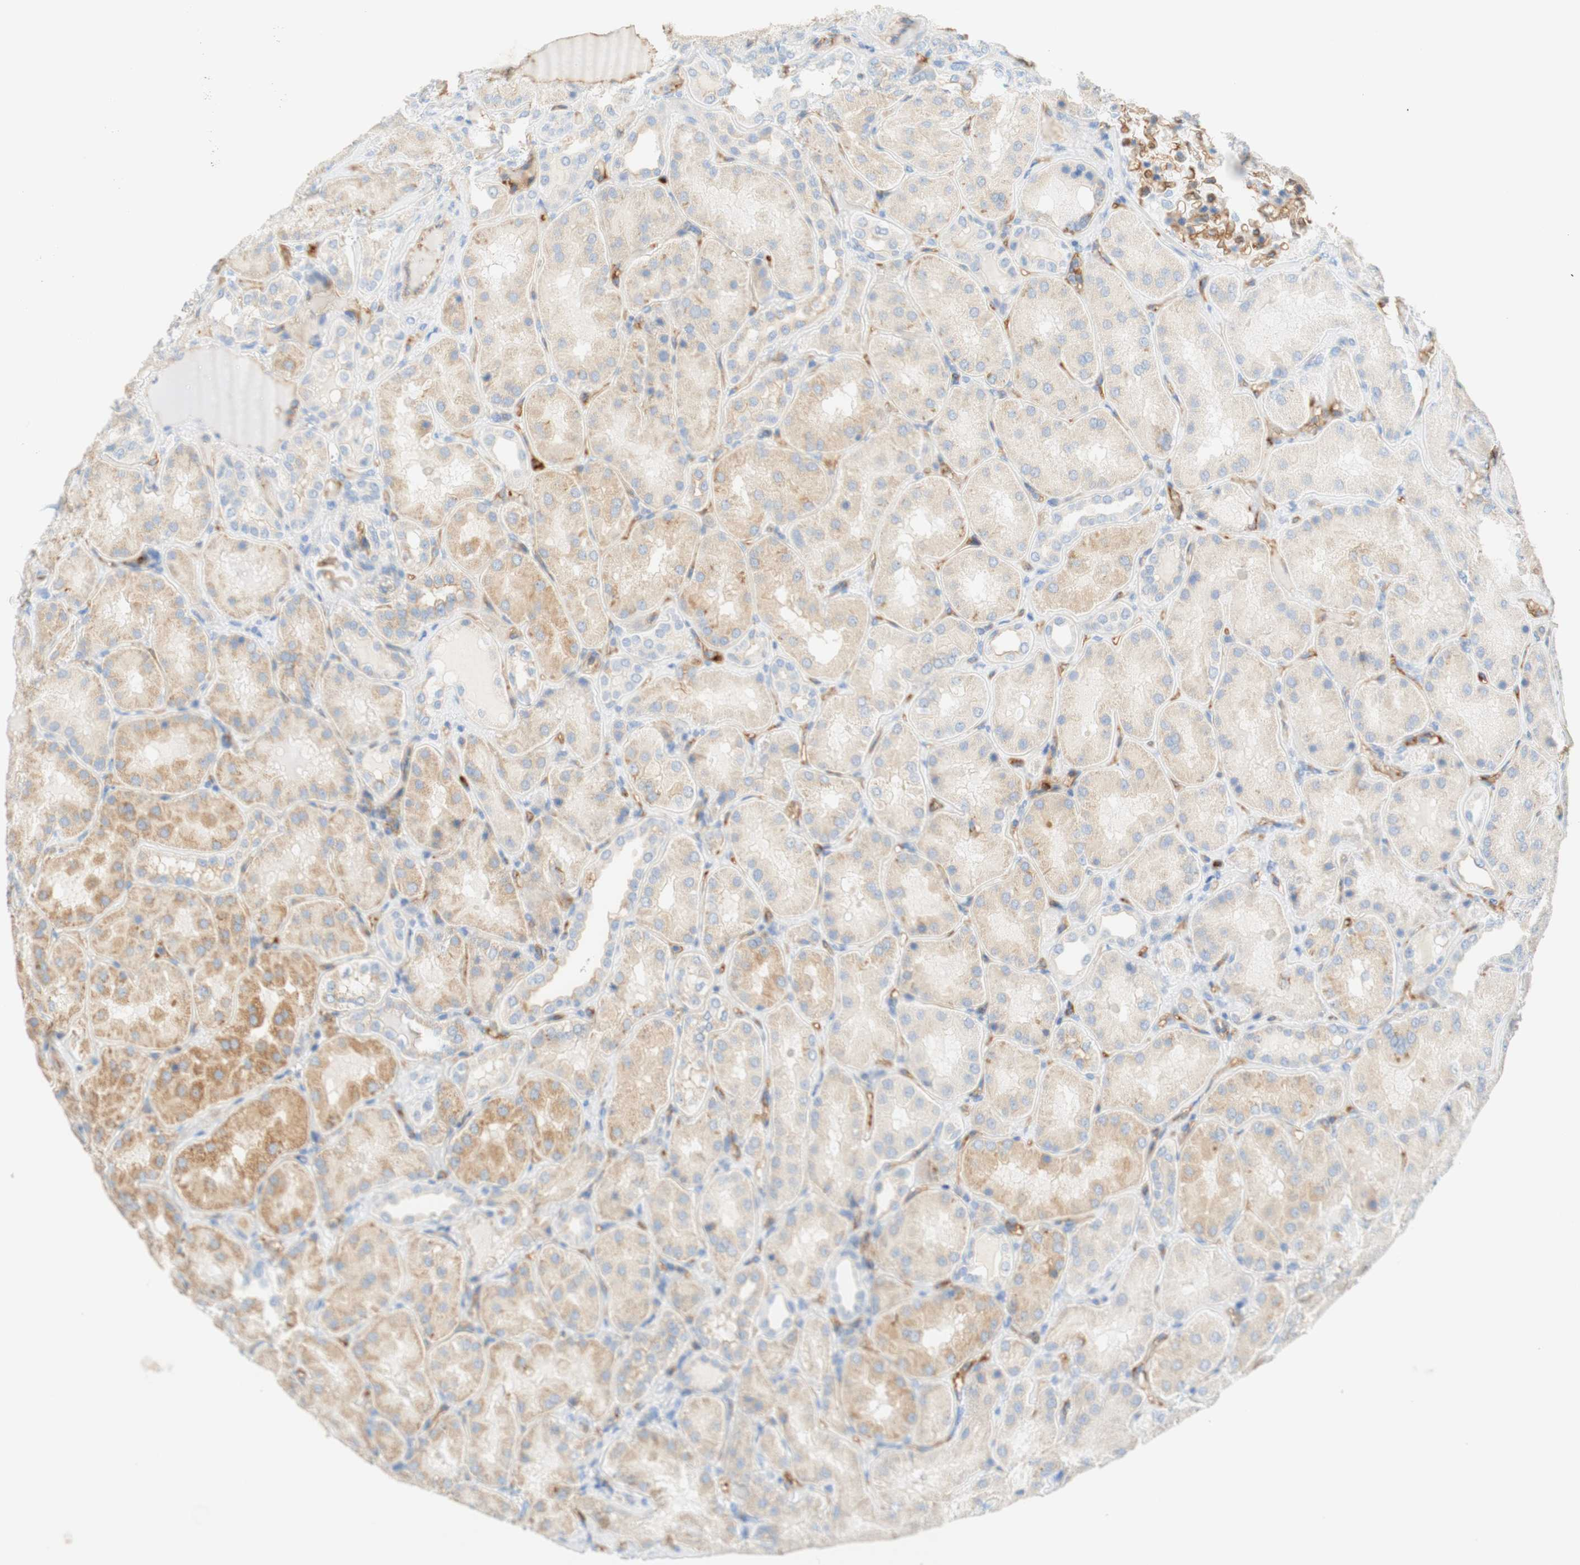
{"staining": {"intensity": "moderate", "quantity": "25%-75%", "location": "cytoplasmic/membranous,nuclear"}, "tissue": "kidney", "cell_type": "Cells in glomeruli", "image_type": "normal", "snomed": [{"axis": "morphology", "description": "Normal tissue, NOS"}, {"axis": "topography", "description": "Kidney"}], "caption": "Kidney stained for a protein exhibits moderate cytoplasmic/membranous,nuclear positivity in cells in glomeruli. Using DAB (brown) and hematoxylin (blue) stains, captured at high magnification using brightfield microscopy.", "gene": "STOM", "patient": {"sex": "female", "age": 56}}